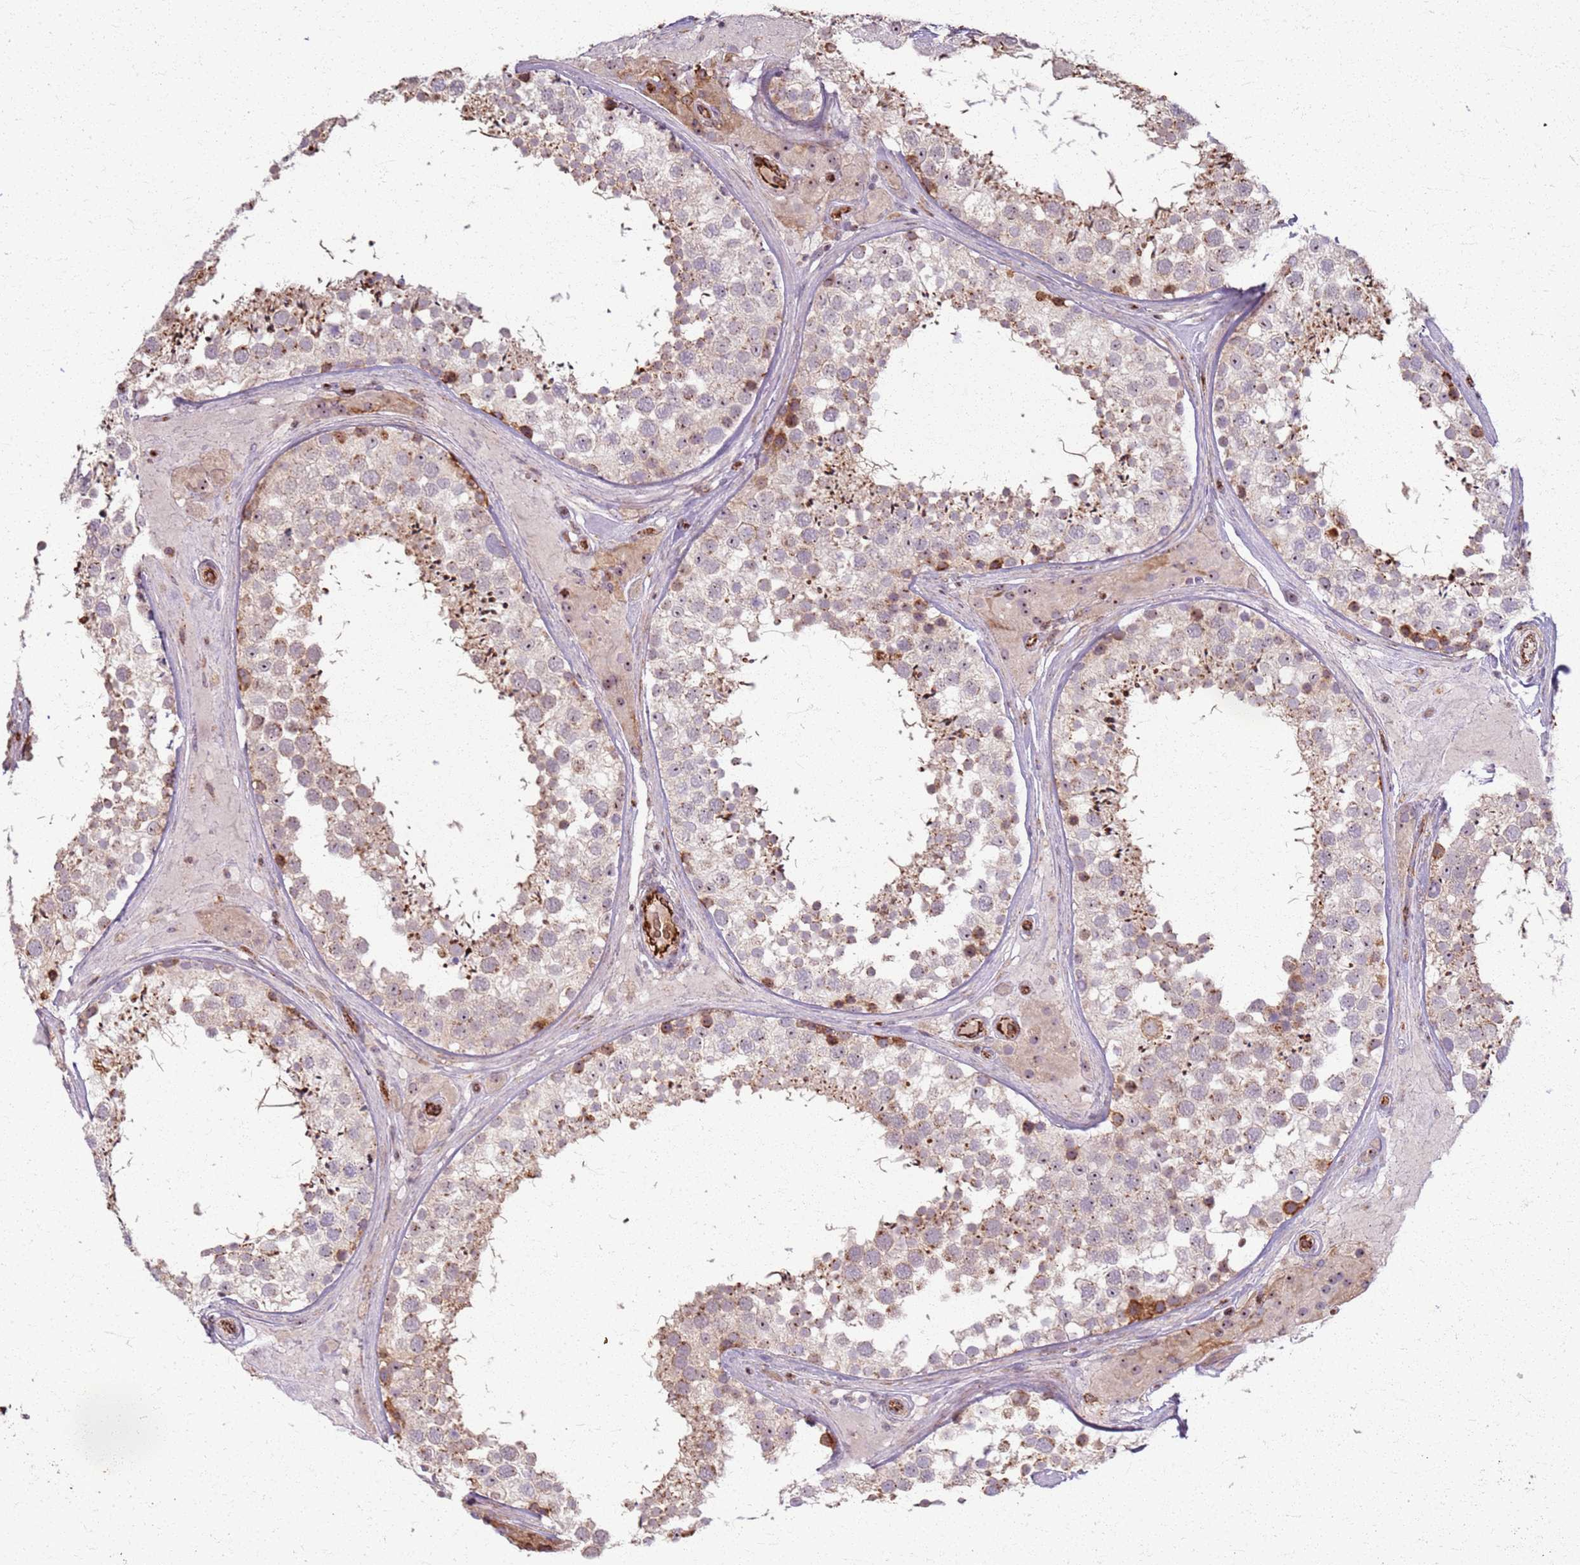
{"staining": {"intensity": "moderate", "quantity": "25%-75%", "location": "cytoplasmic/membranous,nuclear"}, "tissue": "testis", "cell_type": "Cells in seminiferous ducts", "image_type": "normal", "snomed": [{"axis": "morphology", "description": "Normal tissue, NOS"}, {"axis": "topography", "description": "Testis"}], "caption": "This histopathology image shows immunohistochemistry (IHC) staining of benign human testis, with medium moderate cytoplasmic/membranous,nuclear expression in about 25%-75% of cells in seminiferous ducts.", "gene": "KRI1", "patient": {"sex": "male", "age": 46}}